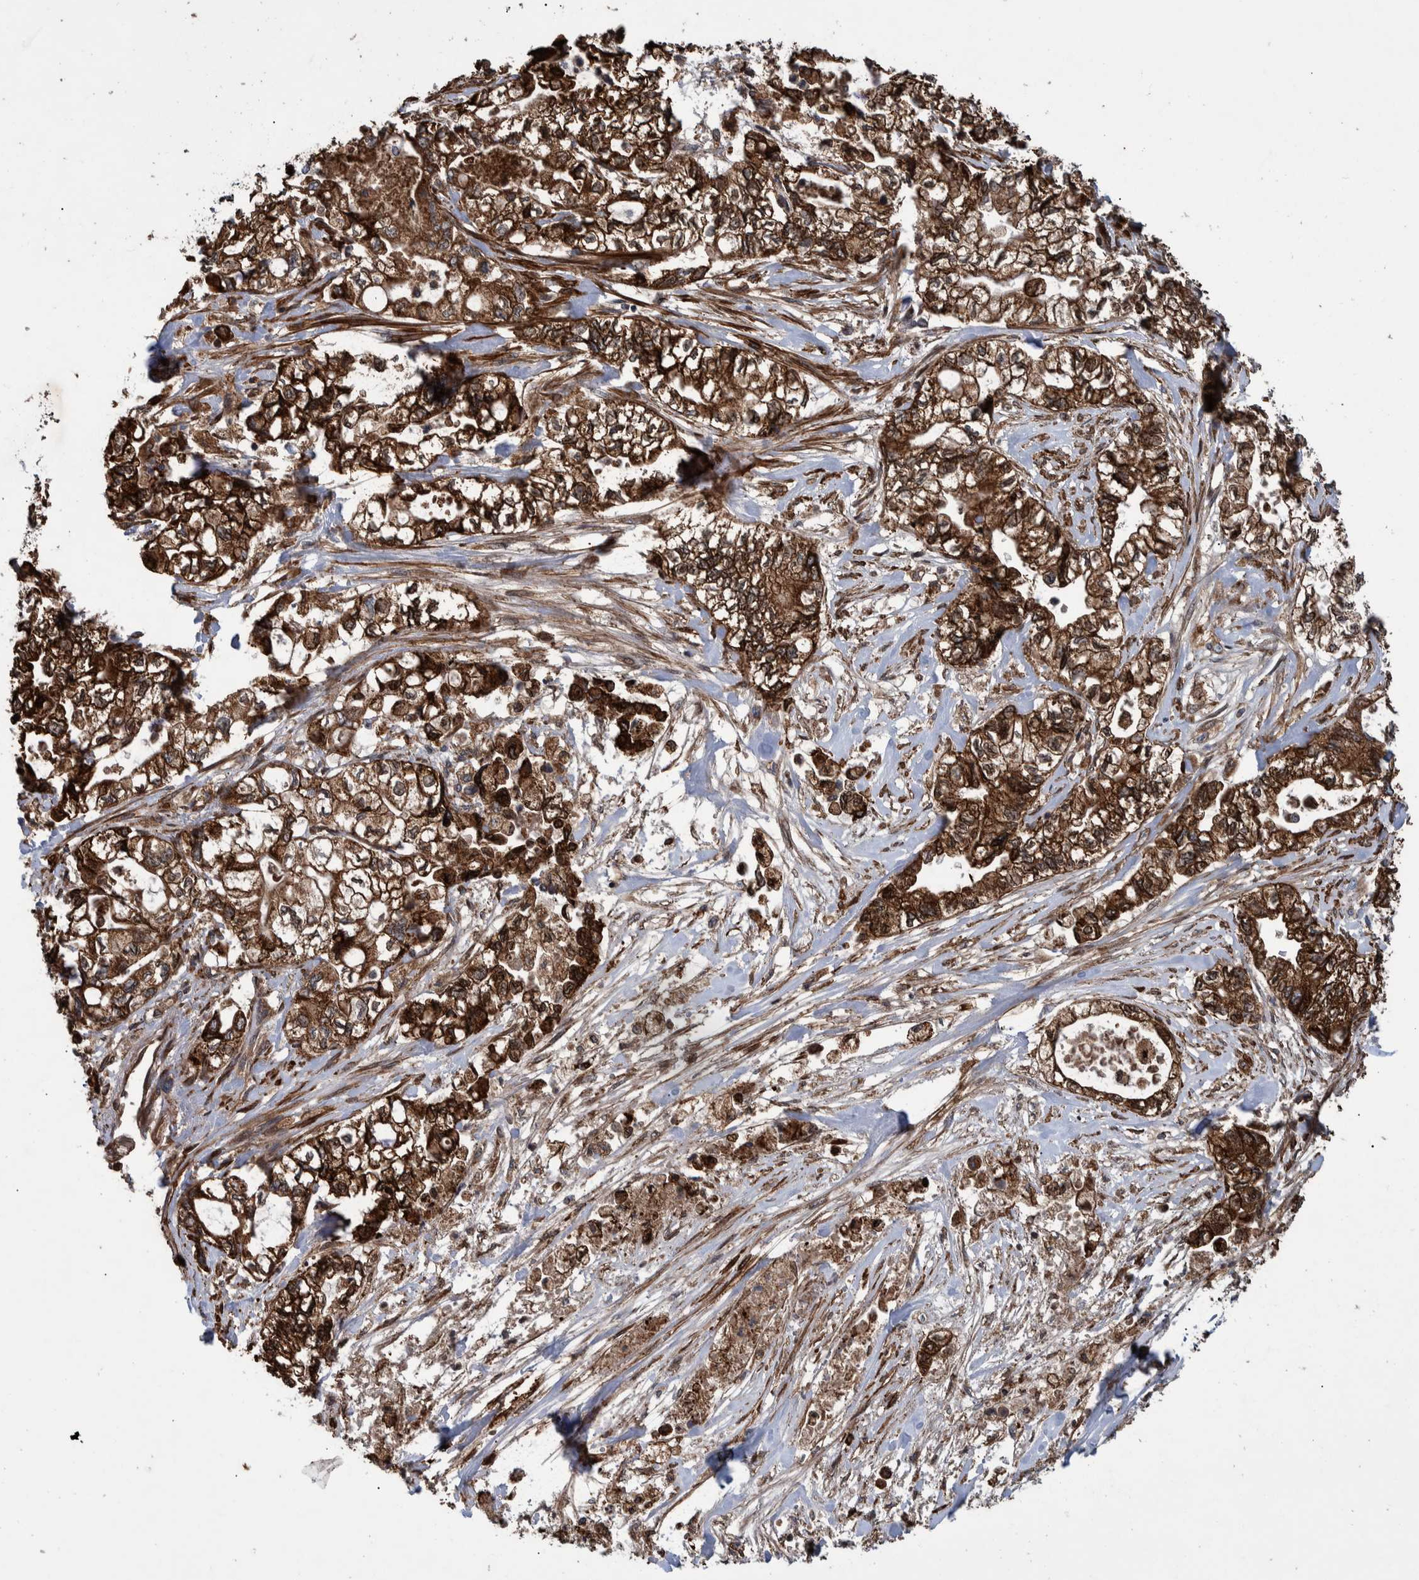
{"staining": {"intensity": "strong", "quantity": ">75%", "location": "cytoplasmic/membranous"}, "tissue": "pancreatic cancer", "cell_type": "Tumor cells", "image_type": "cancer", "snomed": [{"axis": "morphology", "description": "Adenocarcinoma, NOS"}, {"axis": "topography", "description": "Pancreas"}], "caption": "Immunohistochemistry (DAB) staining of human pancreatic cancer shows strong cytoplasmic/membranous protein positivity in about >75% of tumor cells. (DAB = brown stain, brightfield microscopy at high magnification).", "gene": "B3GNTL1", "patient": {"sex": "male", "age": 79}}